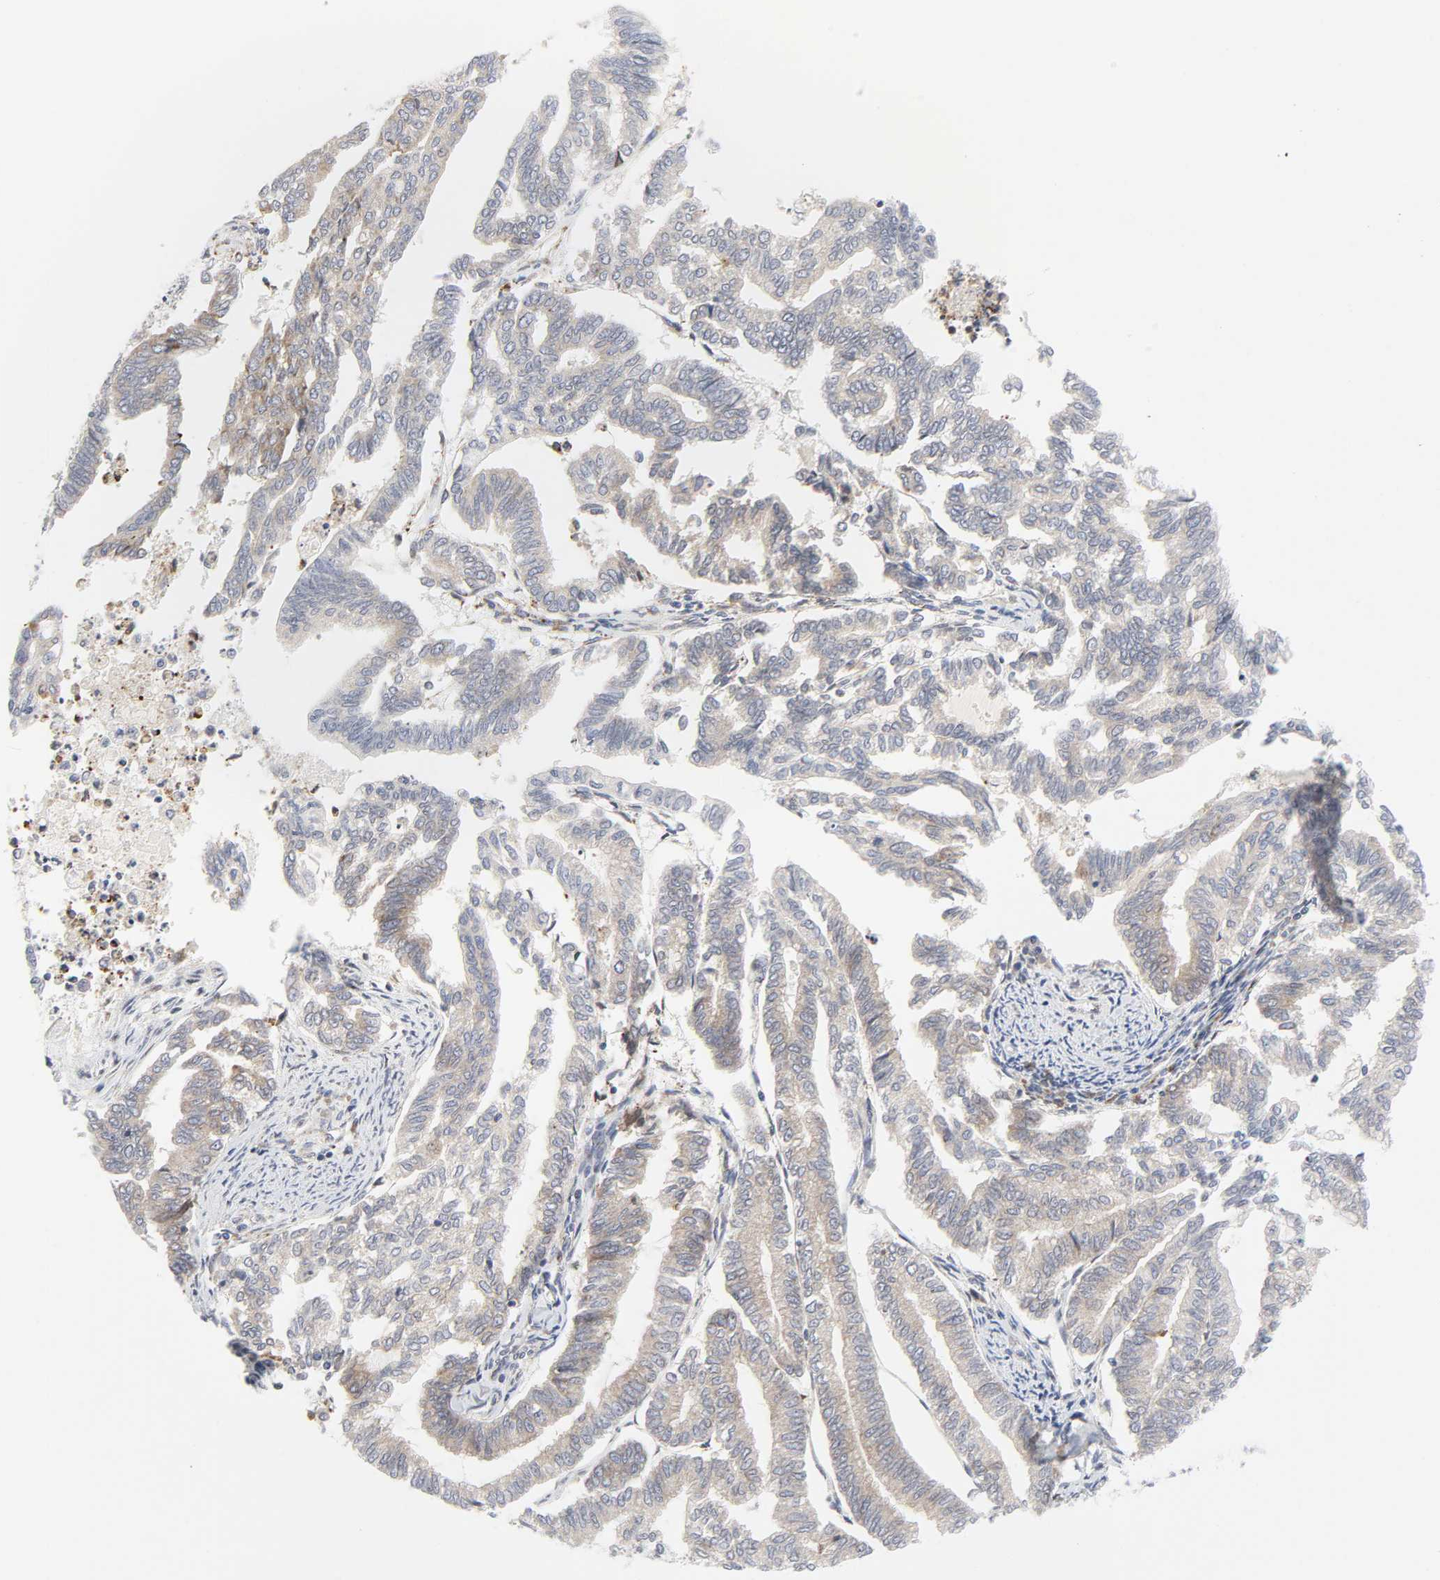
{"staining": {"intensity": "weak", "quantity": "25%-75%", "location": "cytoplasmic/membranous"}, "tissue": "endometrial cancer", "cell_type": "Tumor cells", "image_type": "cancer", "snomed": [{"axis": "morphology", "description": "Adenocarcinoma, NOS"}, {"axis": "topography", "description": "Endometrium"}], "caption": "Immunohistochemical staining of endometrial adenocarcinoma displays weak cytoplasmic/membranous protein positivity in approximately 25%-75% of tumor cells. Nuclei are stained in blue.", "gene": "LRP6", "patient": {"sex": "female", "age": 79}}